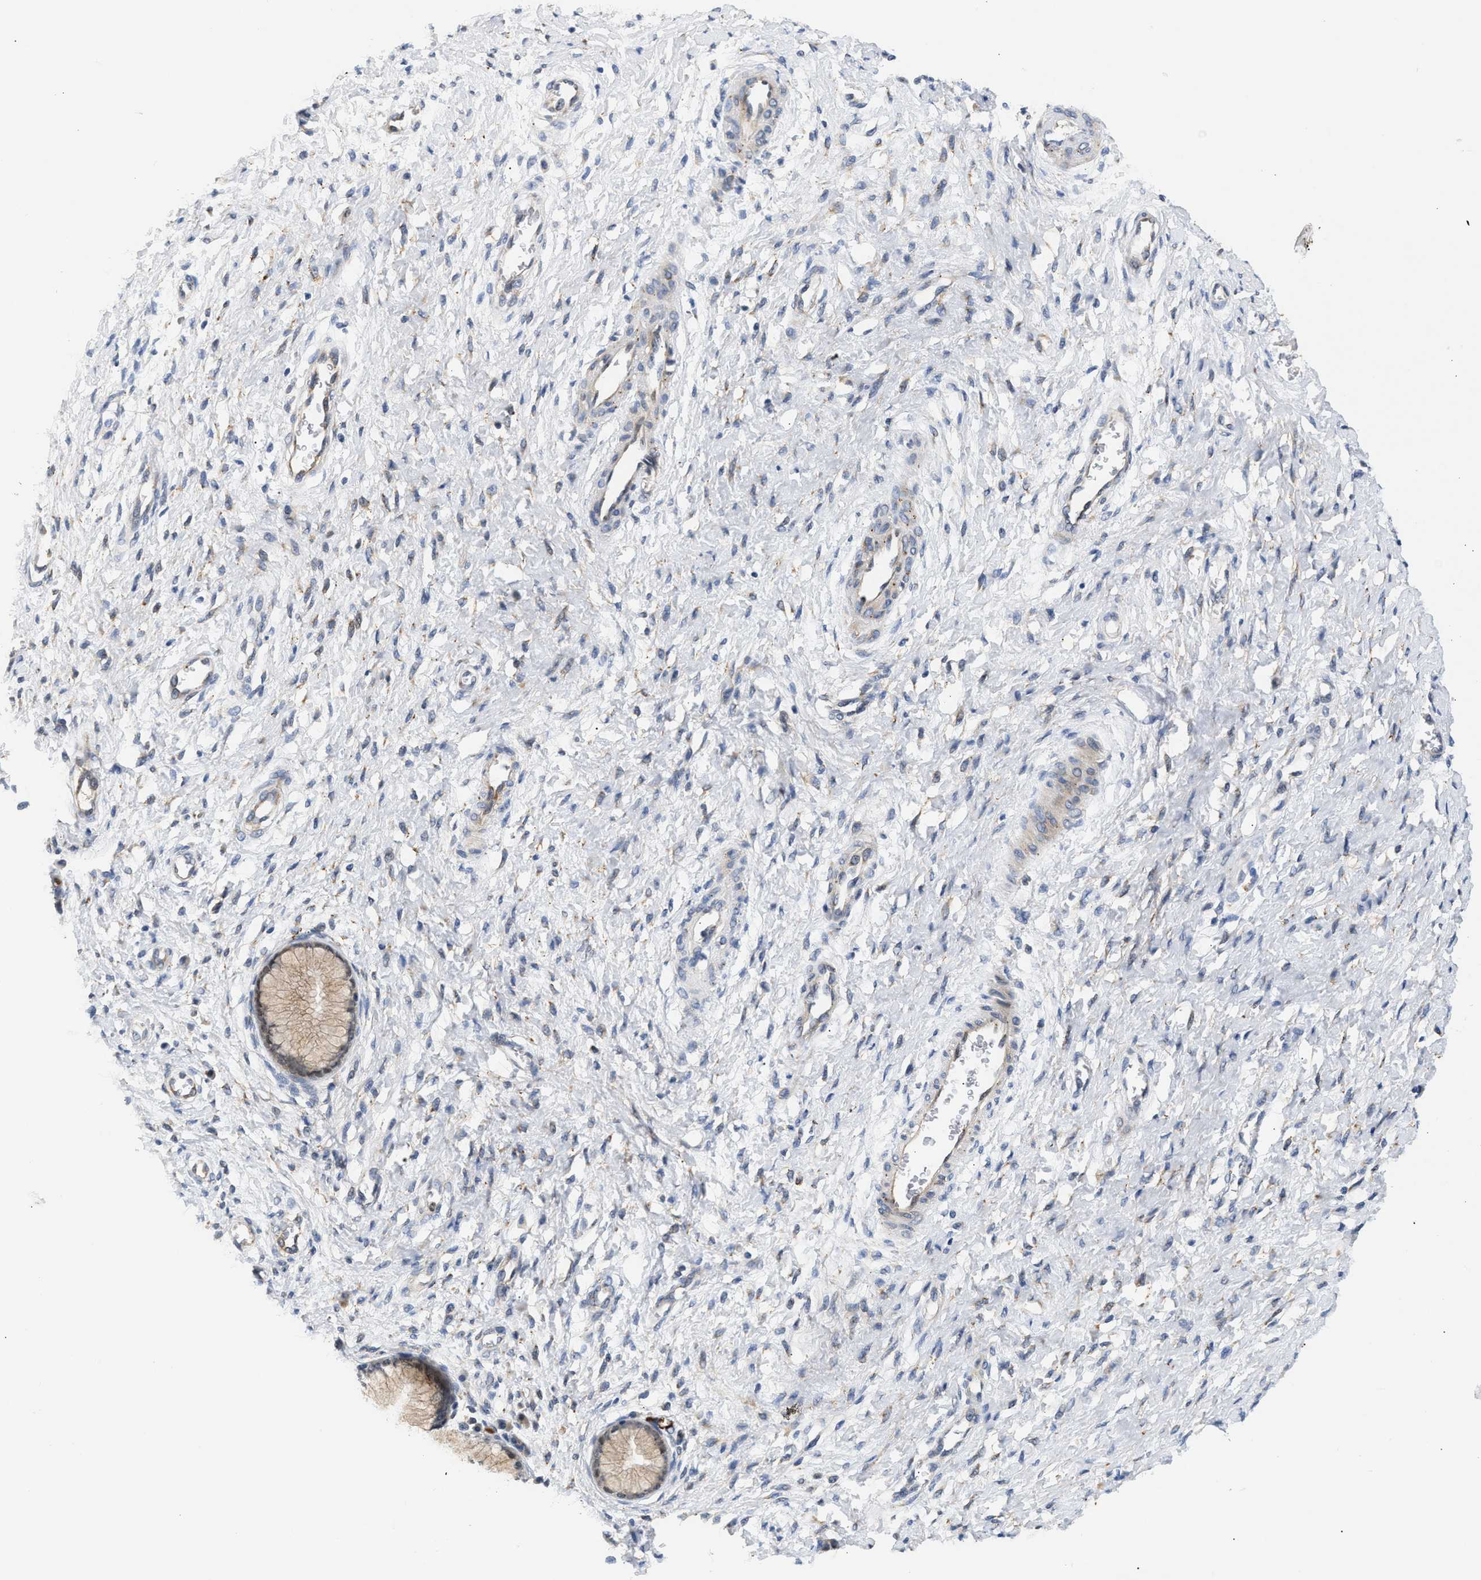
{"staining": {"intensity": "weak", "quantity": "<25%", "location": "cytoplasmic/membranous"}, "tissue": "cervix", "cell_type": "Glandular cells", "image_type": "normal", "snomed": [{"axis": "morphology", "description": "Normal tissue, NOS"}, {"axis": "topography", "description": "Cervix"}], "caption": "The histopathology image displays no staining of glandular cells in normal cervix.", "gene": "PPM1L", "patient": {"sex": "female", "age": 55}}